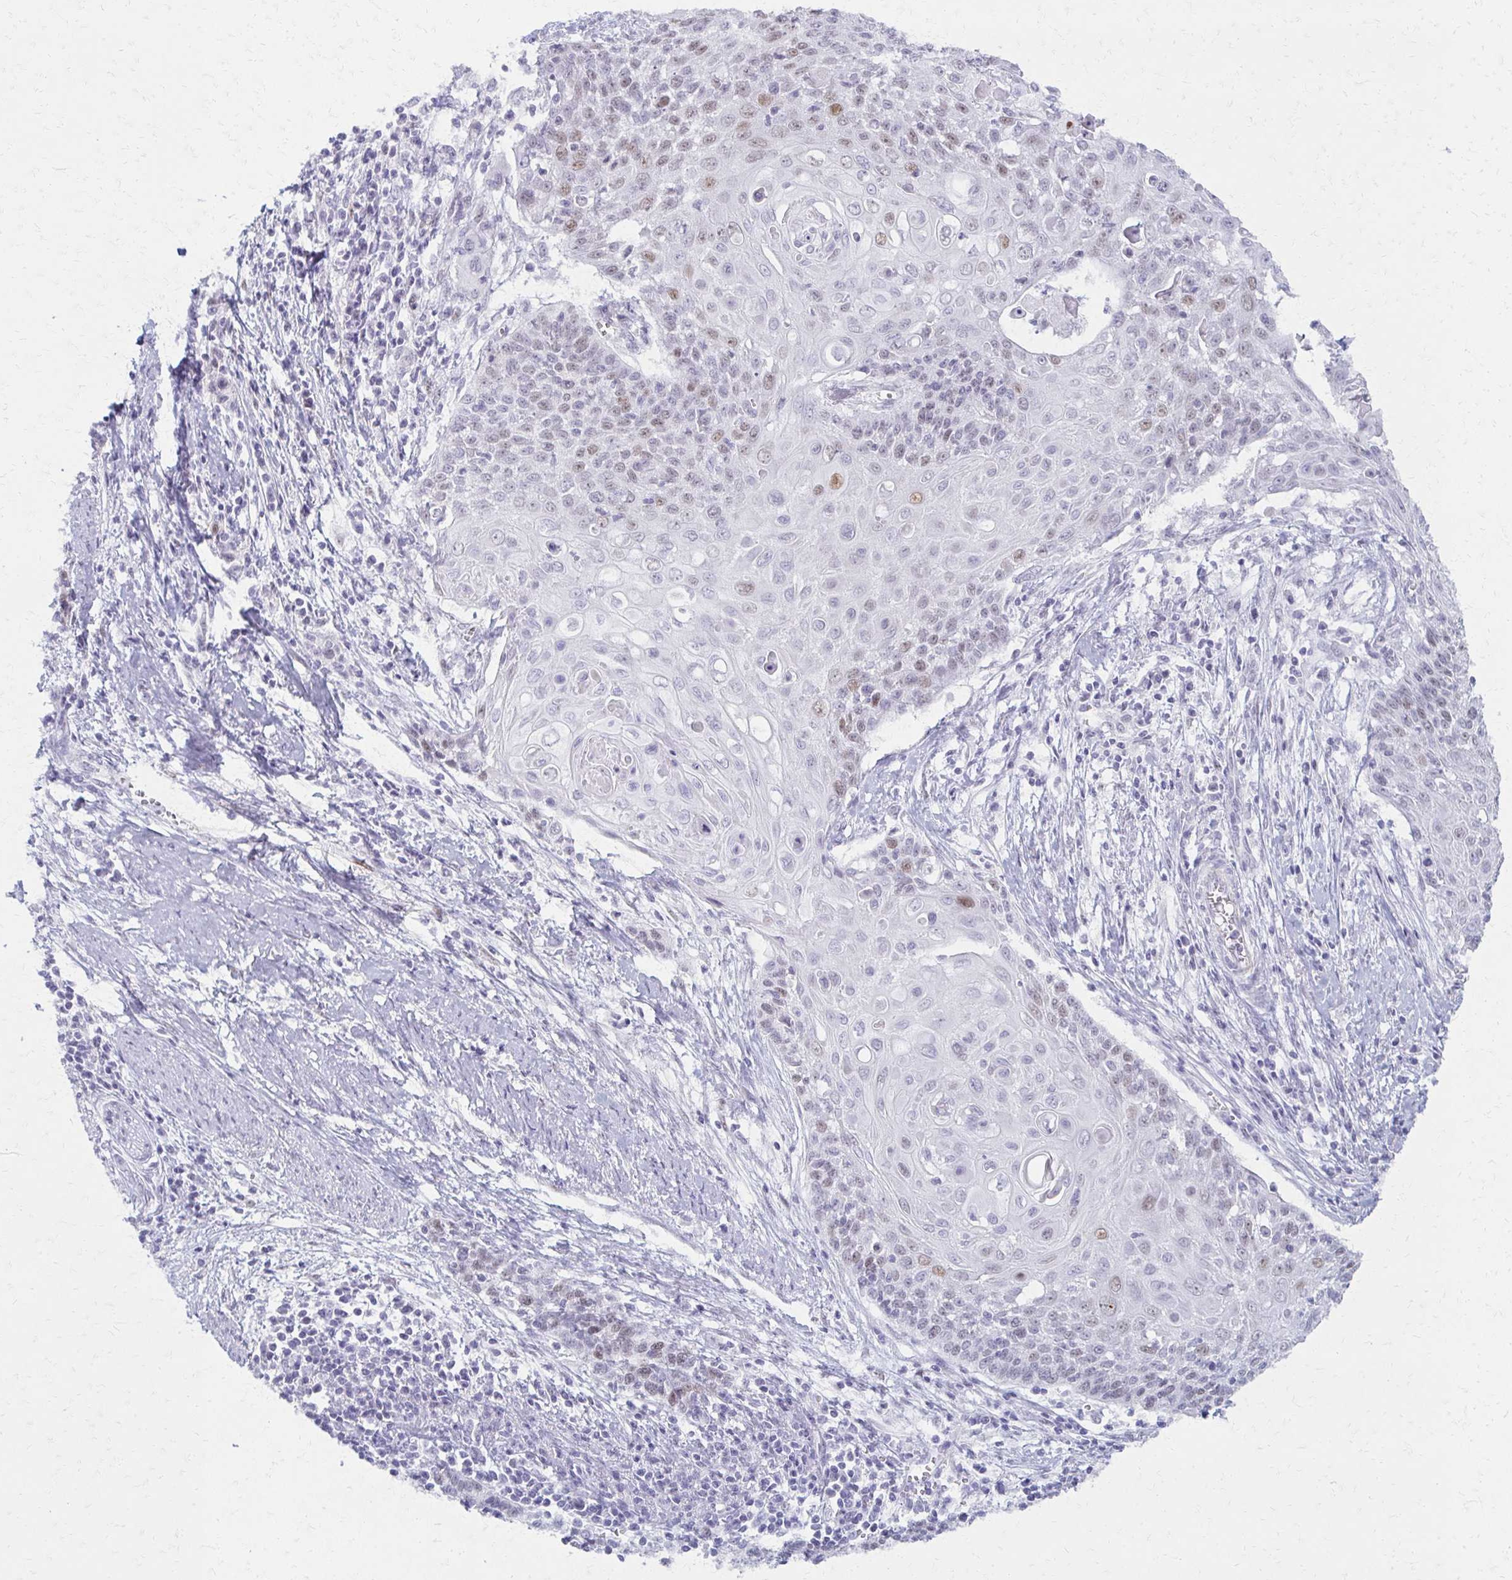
{"staining": {"intensity": "weak", "quantity": "25%-75%", "location": "nuclear"}, "tissue": "cervical cancer", "cell_type": "Tumor cells", "image_type": "cancer", "snomed": [{"axis": "morphology", "description": "Squamous cell carcinoma, NOS"}, {"axis": "topography", "description": "Cervix"}], "caption": "Protein analysis of cervical cancer (squamous cell carcinoma) tissue exhibits weak nuclear expression in about 25%-75% of tumor cells.", "gene": "MORC4", "patient": {"sex": "female", "age": 39}}